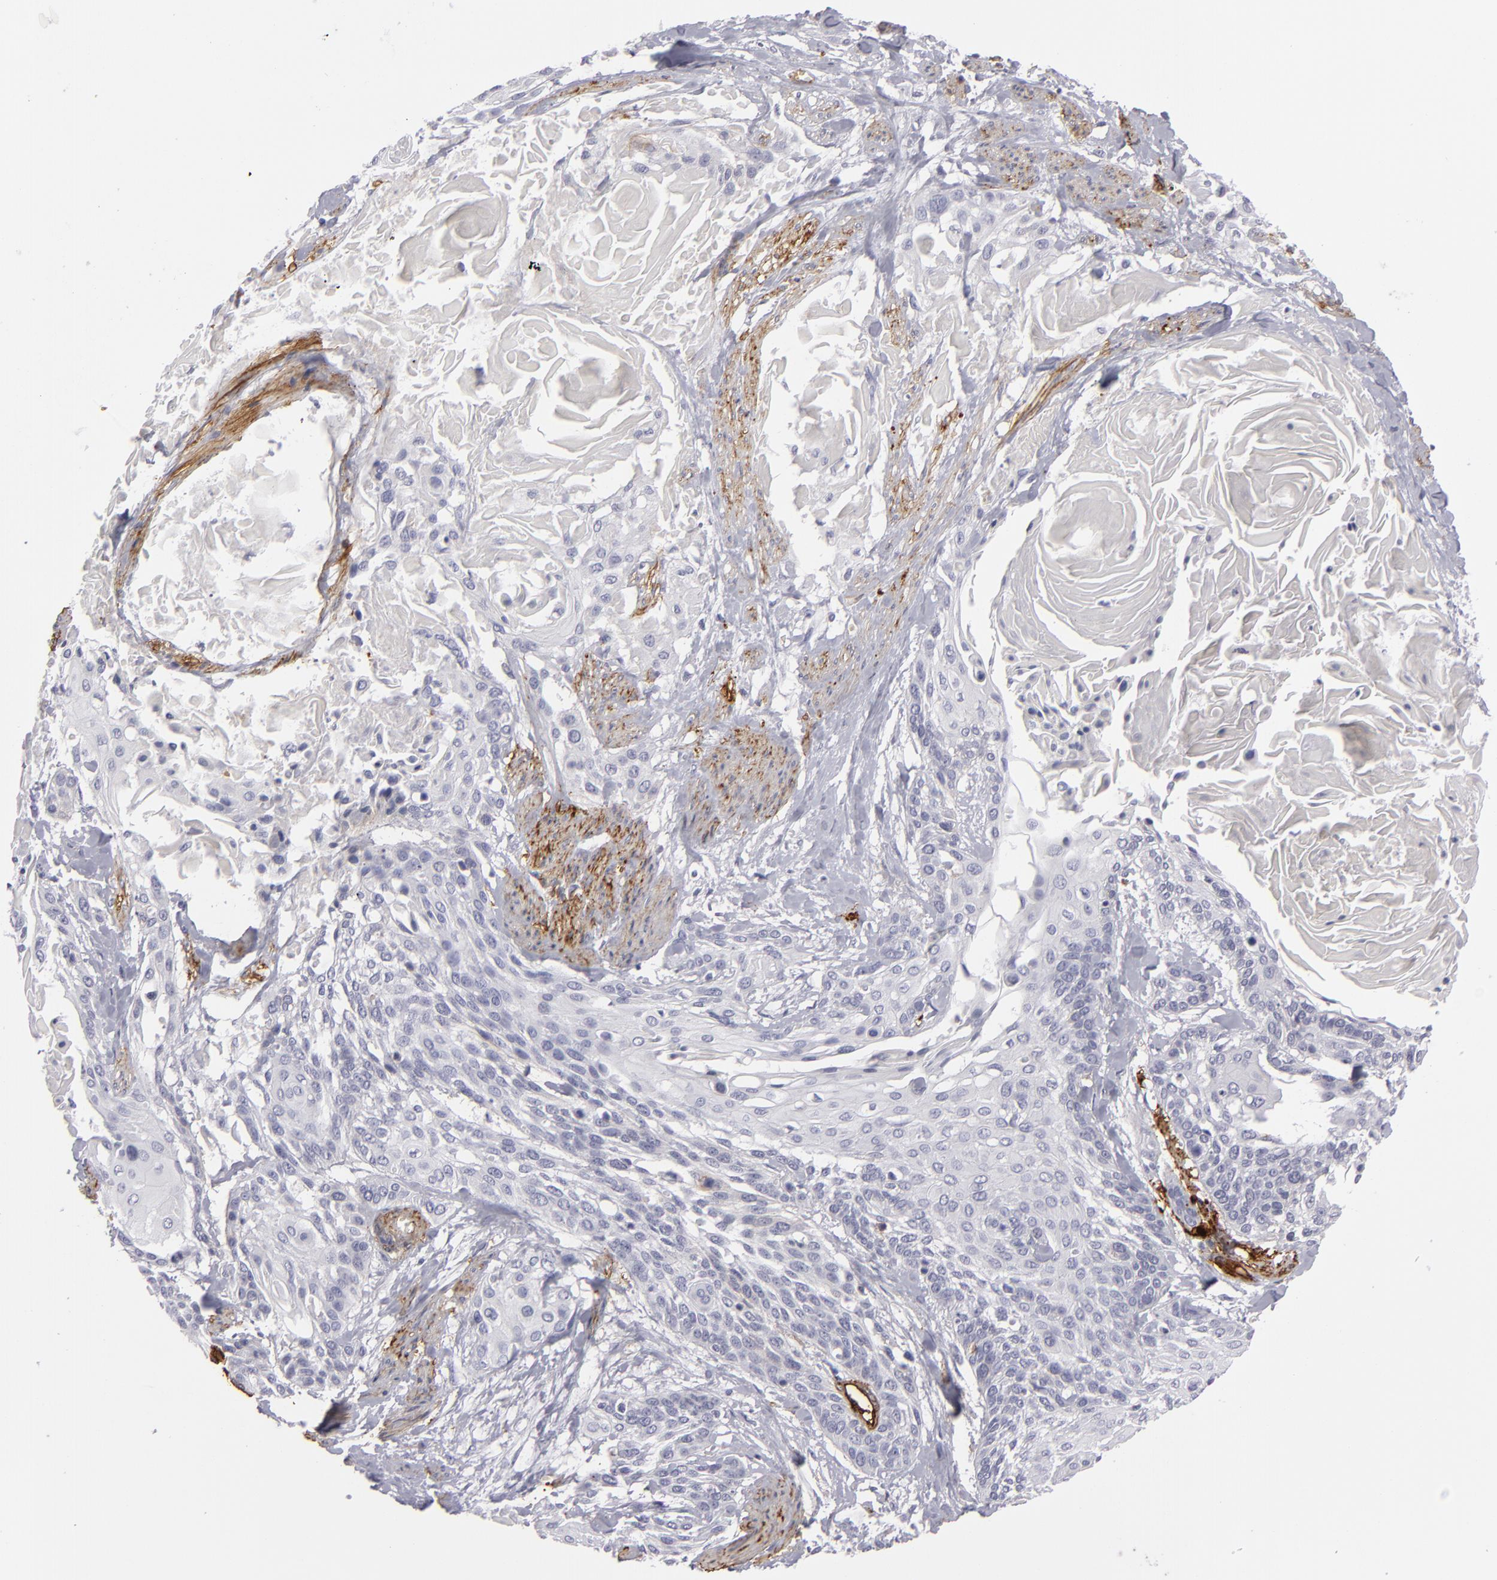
{"staining": {"intensity": "negative", "quantity": "none", "location": "none"}, "tissue": "cervical cancer", "cell_type": "Tumor cells", "image_type": "cancer", "snomed": [{"axis": "morphology", "description": "Squamous cell carcinoma, NOS"}, {"axis": "topography", "description": "Cervix"}], "caption": "High power microscopy photomicrograph of an IHC image of cervical cancer, revealing no significant staining in tumor cells.", "gene": "MCAM", "patient": {"sex": "female", "age": 57}}